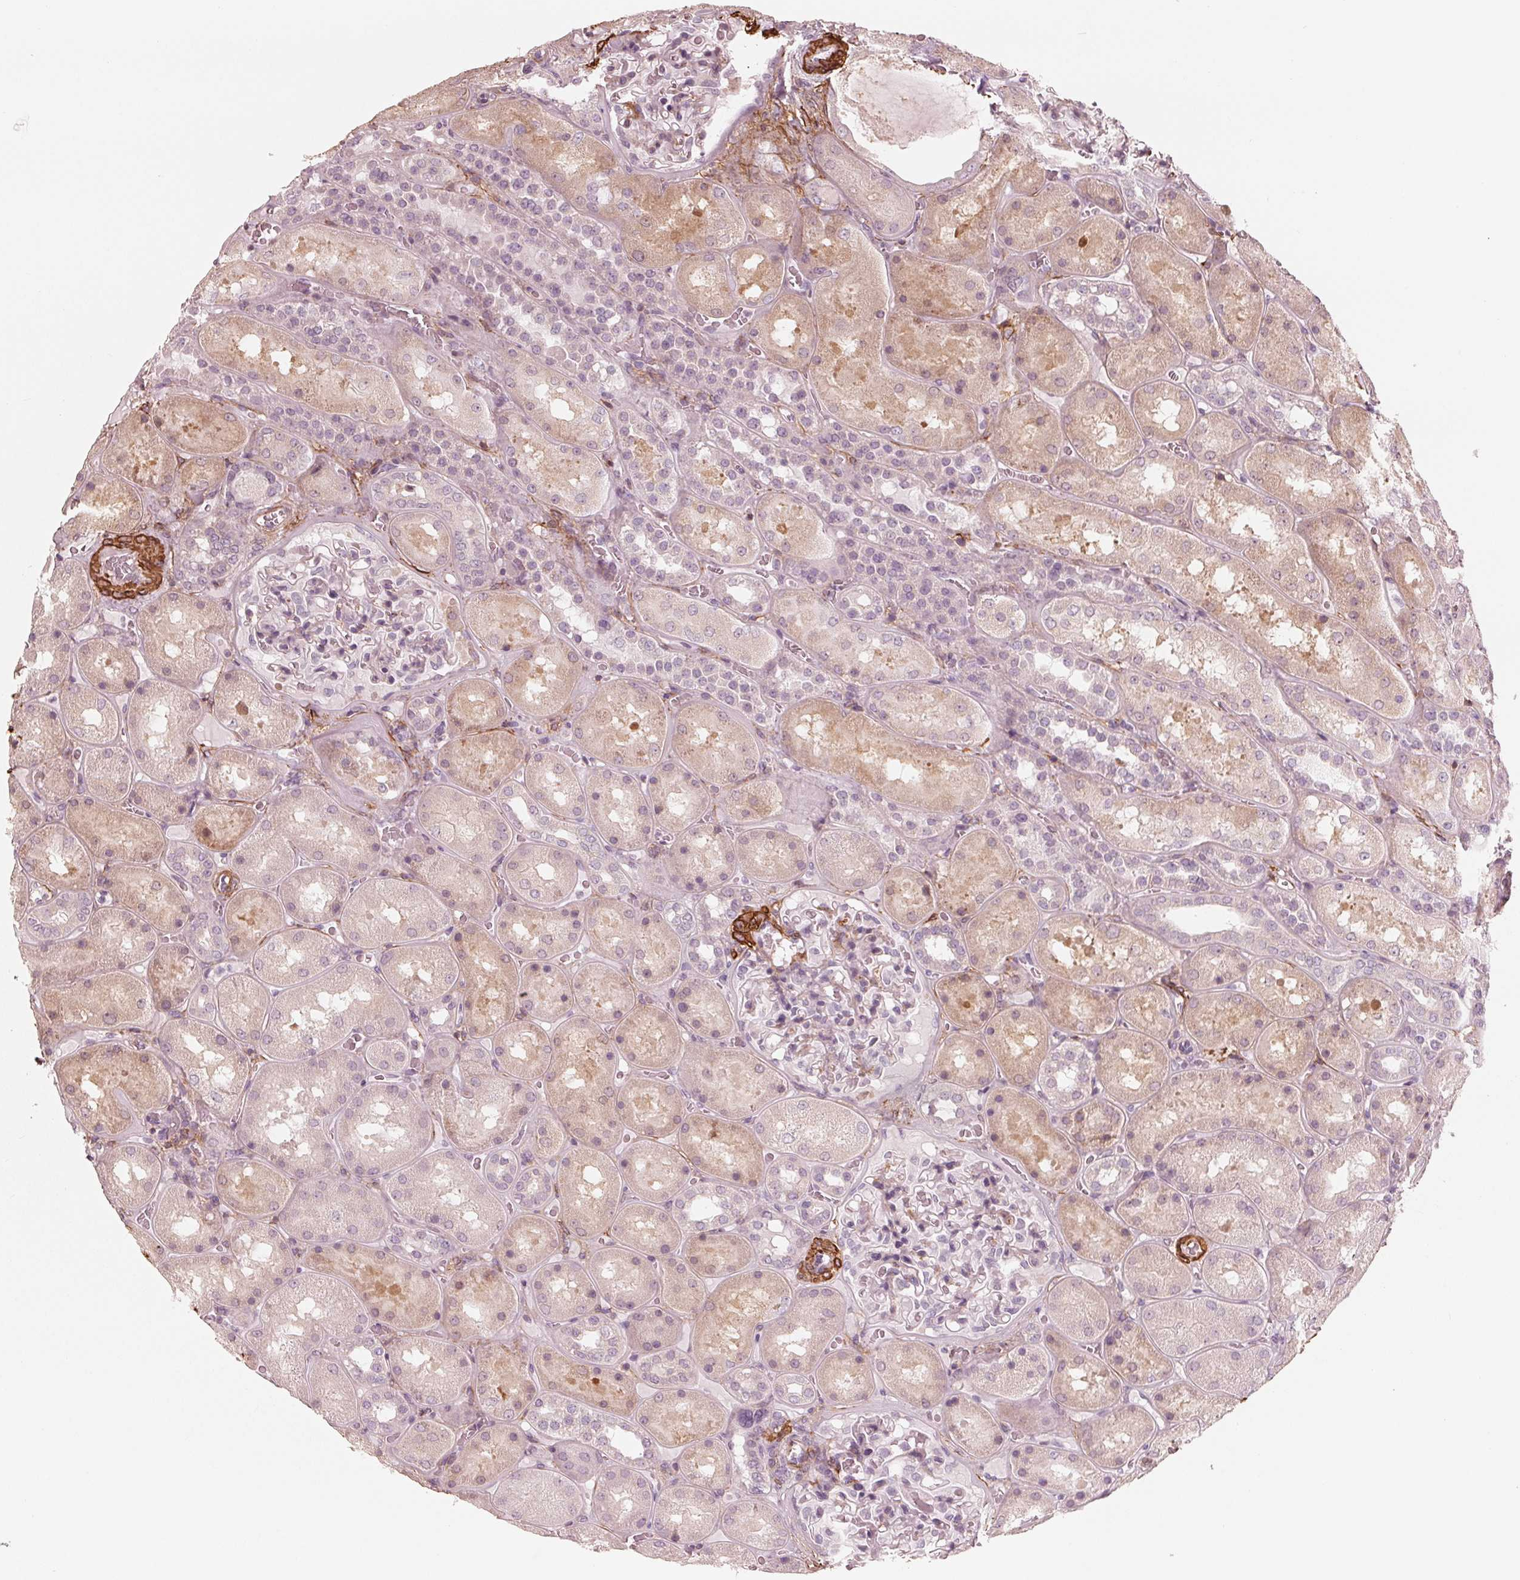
{"staining": {"intensity": "moderate", "quantity": "<25%", "location": "cytoplasmic/membranous"}, "tissue": "kidney", "cell_type": "Cells in glomeruli", "image_type": "normal", "snomed": [{"axis": "morphology", "description": "Normal tissue, NOS"}, {"axis": "topography", "description": "Kidney"}], "caption": "There is low levels of moderate cytoplasmic/membranous positivity in cells in glomeruli of benign kidney, as demonstrated by immunohistochemical staining (brown color).", "gene": "MIER3", "patient": {"sex": "male", "age": 73}}